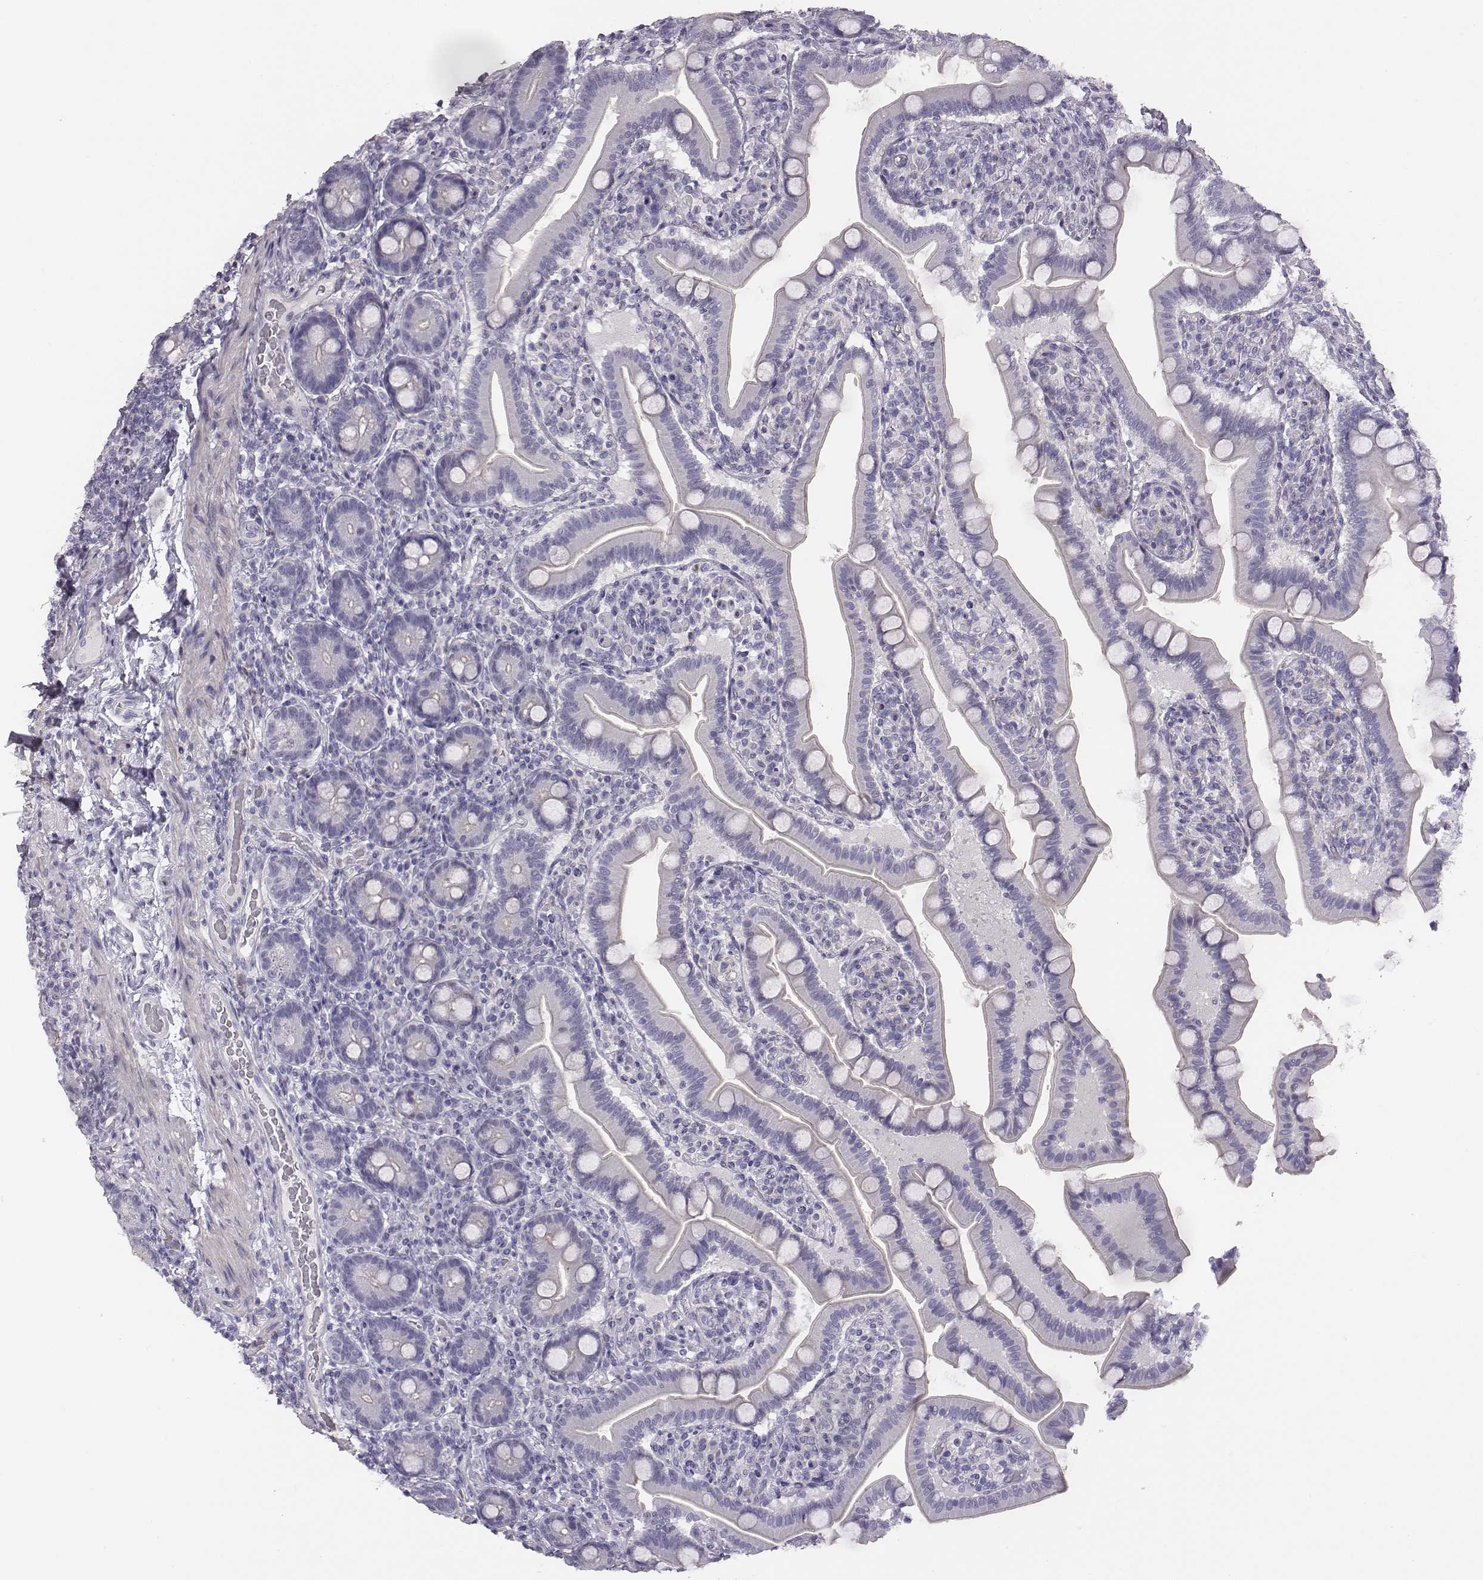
{"staining": {"intensity": "negative", "quantity": "none", "location": "none"}, "tissue": "small intestine", "cell_type": "Glandular cells", "image_type": "normal", "snomed": [{"axis": "morphology", "description": "Normal tissue, NOS"}, {"axis": "topography", "description": "Small intestine"}], "caption": "High magnification brightfield microscopy of normal small intestine stained with DAB (3,3'-diaminobenzidine) (brown) and counterstained with hematoxylin (blue): glandular cells show no significant positivity.", "gene": "ADAM7", "patient": {"sex": "male", "age": 66}}